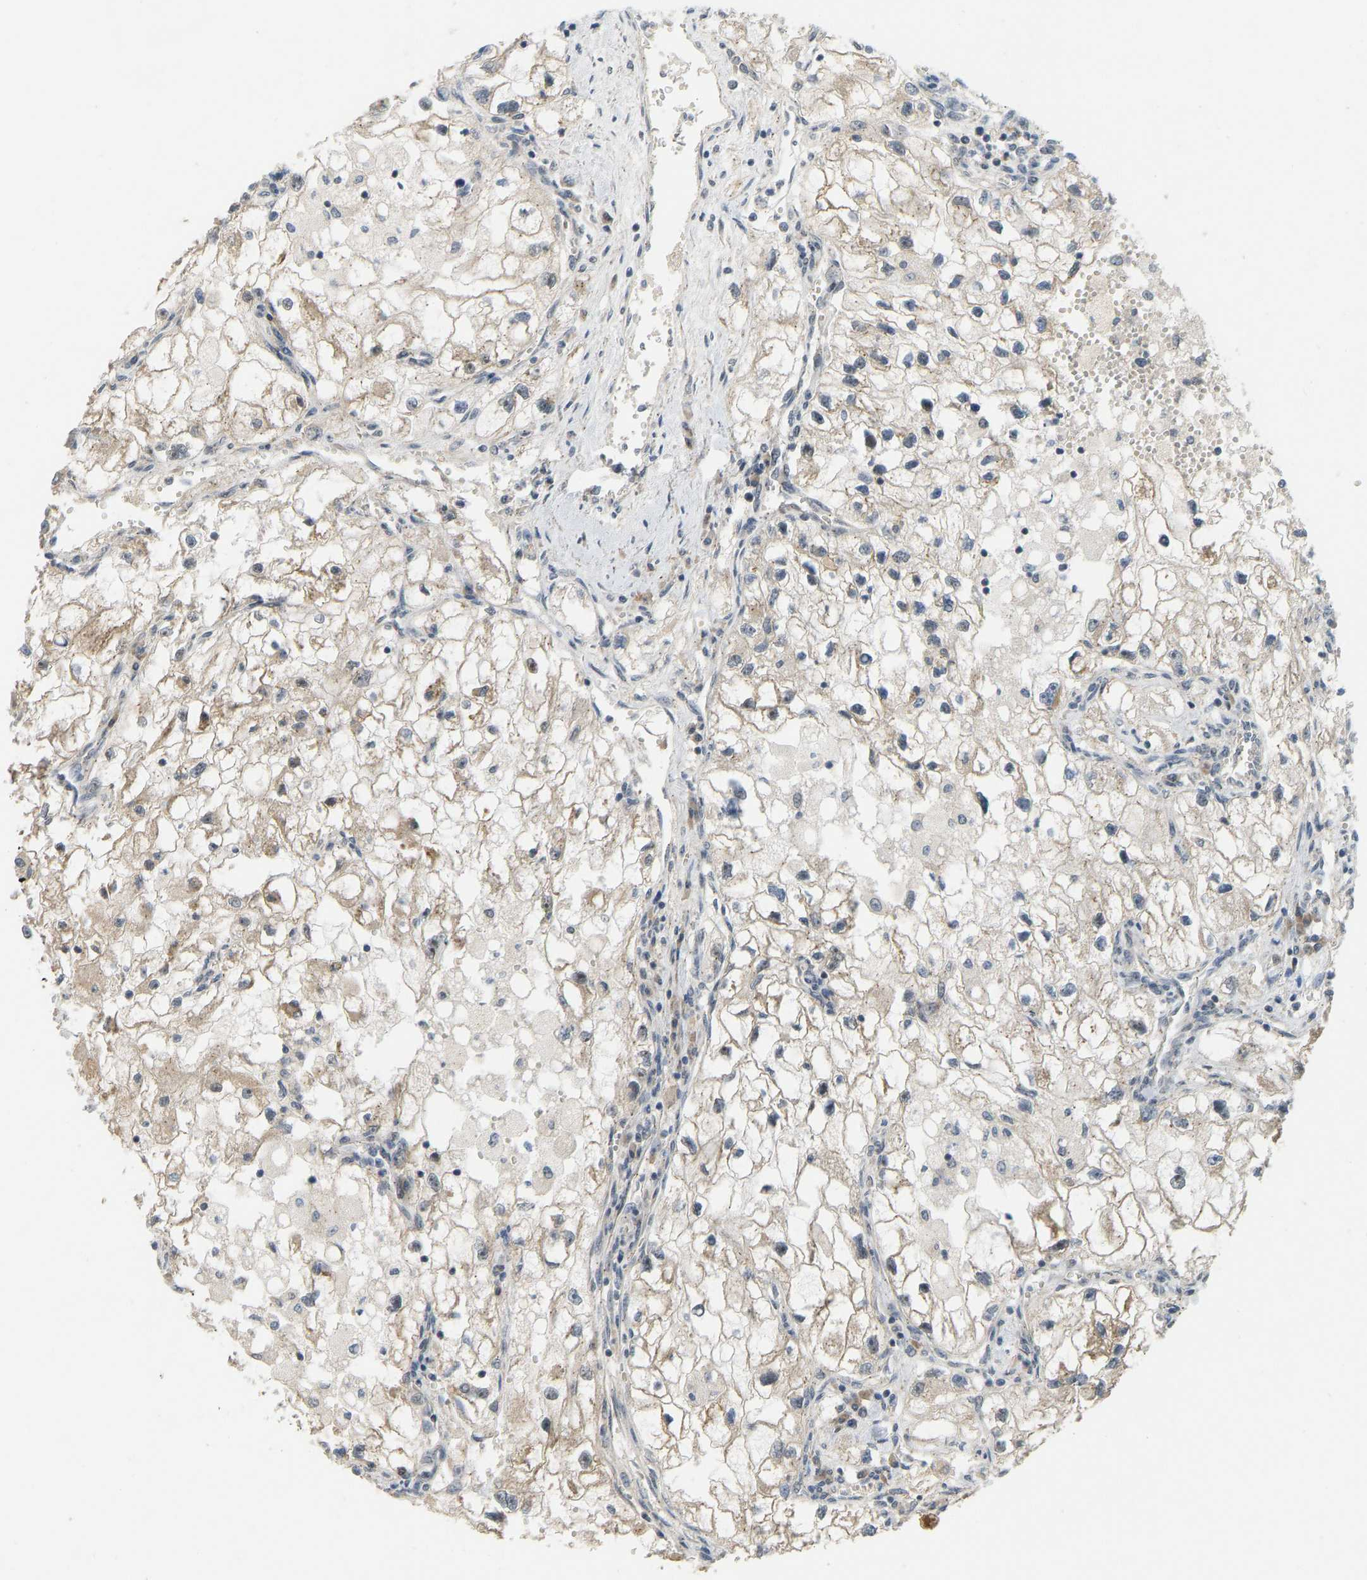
{"staining": {"intensity": "weak", "quantity": ">75%", "location": "cytoplasmic/membranous"}, "tissue": "renal cancer", "cell_type": "Tumor cells", "image_type": "cancer", "snomed": [{"axis": "morphology", "description": "Adenocarcinoma, NOS"}, {"axis": "topography", "description": "Kidney"}], "caption": "Renal cancer (adenocarcinoma) tissue exhibits weak cytoplasmic/membranous staining in approximately >75% of tumor cells, visualized by immunohistochemistry.", "gene": "ACADS", "patient": {"sex": "female", "age": 70}}